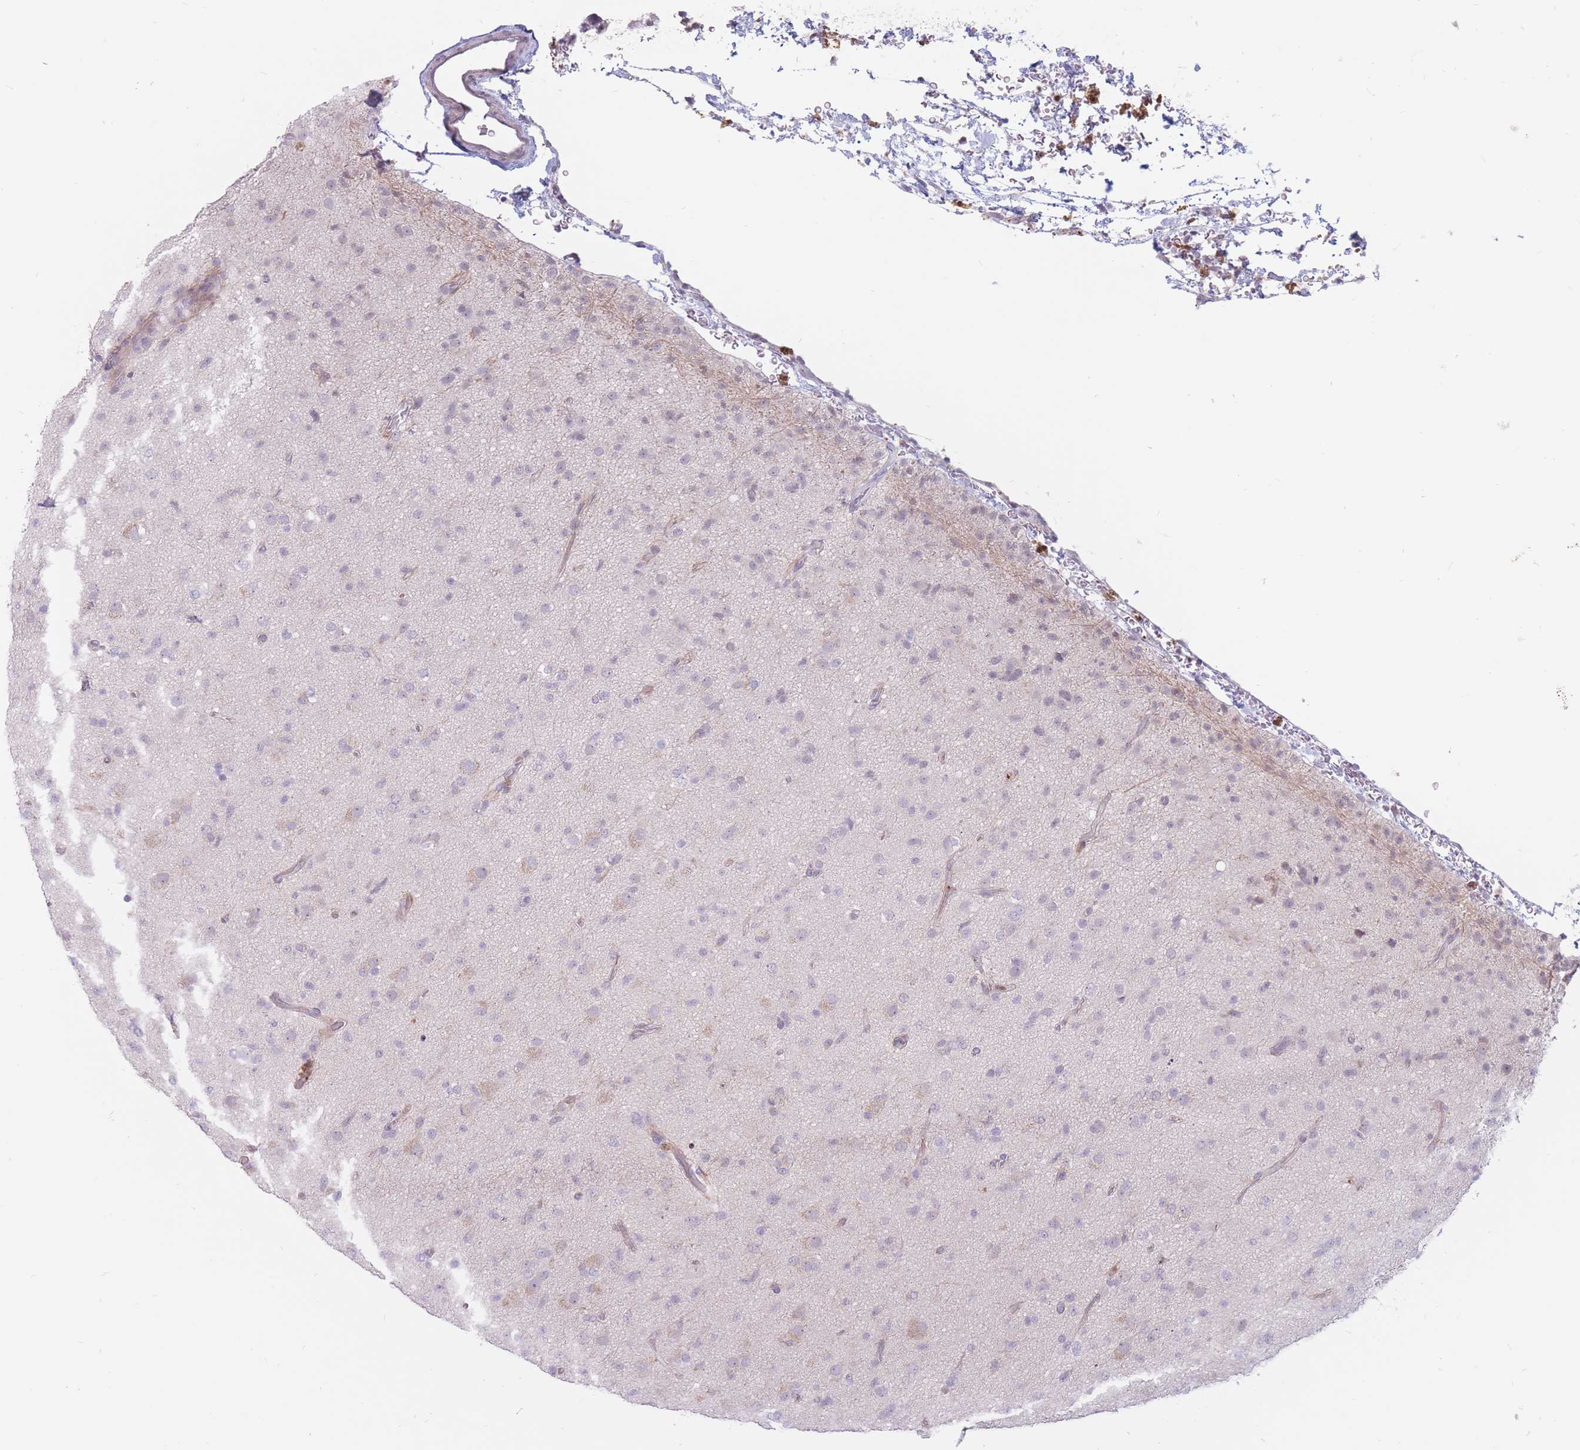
{"staining": {"intensity": "negative", "quantity": "none", "location": "none"}, "tissue": "glioma", "cell_type": "Tumor cells", "image_type": "cancer", "snomed": [{"axis": "morphology", "description": "Glioma, malignant, Low grade"}, {"axis": "topography", "description": "Brain"}], "caption": "Immunohistochemistry (IHC) of human glioma shows no positivity in tumor cells. Brightfield microscopy of immunohistochemistry stained with DAB (3,3'-diaminobenzidine) (brown) and hematoxylin (blue), captured at high magnification.", "gene": "PTGDR", "patient": {"sex": "male", "age": 65}}